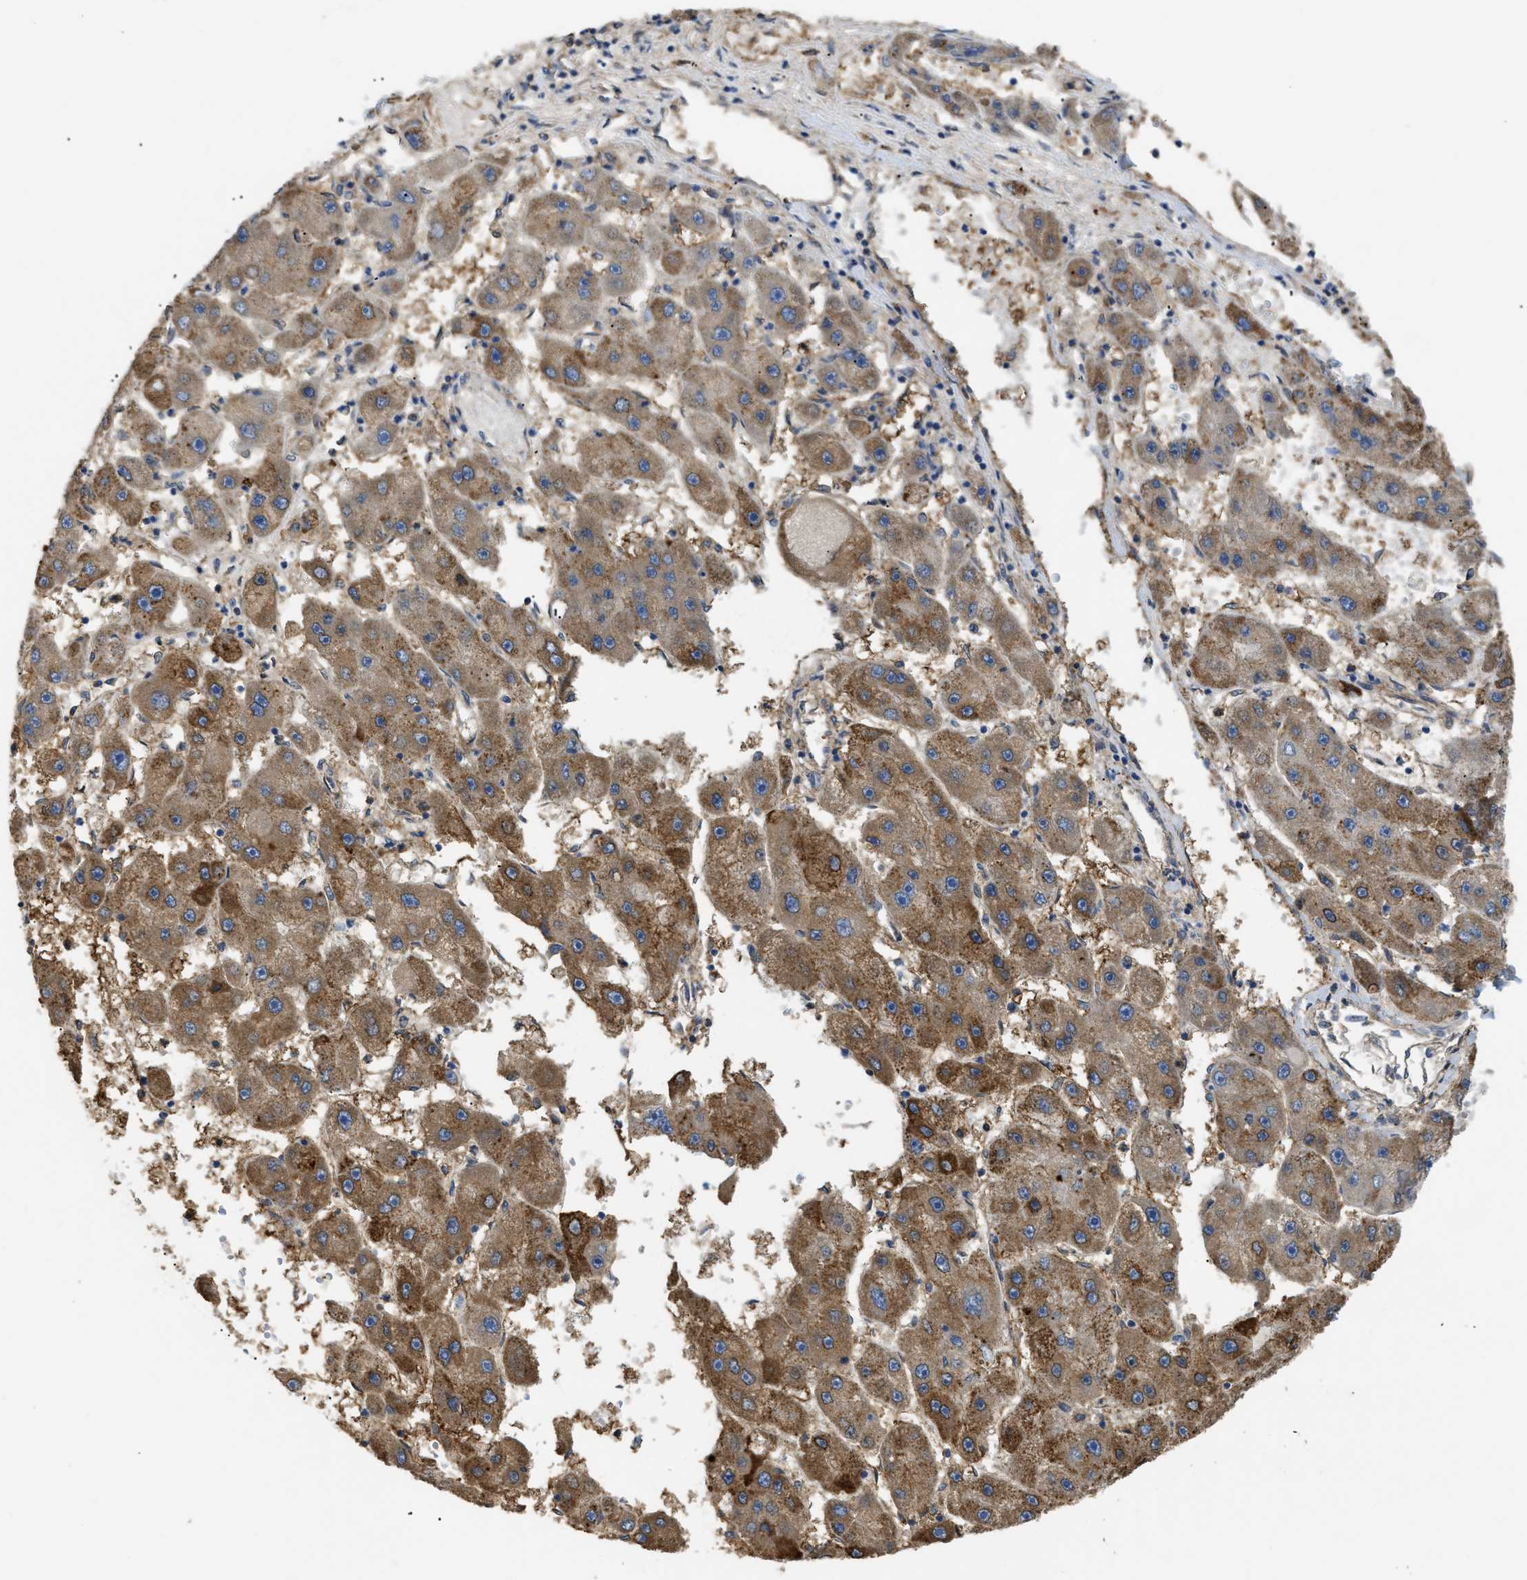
{"staining": {"intensity": "moderate", "quantity": ">75%", "location": "cytoplasmic/membranous"}, "tissue": "liver cancer", "cell_type": "Tumor cells", "image_type": "cancer", "snomed": [{"axis": "morphology", "description": "Carcinoma, Hepatocellular, NOS"}, {"axis": "topography", "description": "Liver"}], "caption": "Protein positivity by immunohistochemistry reveals moderate cytoplasmic/membranous positivity in approximately >75% of tumor cells in liver hepatocellular carcinoma.", "gene": "ANXA4", "patient": {"sex": "female", "age": 61}}